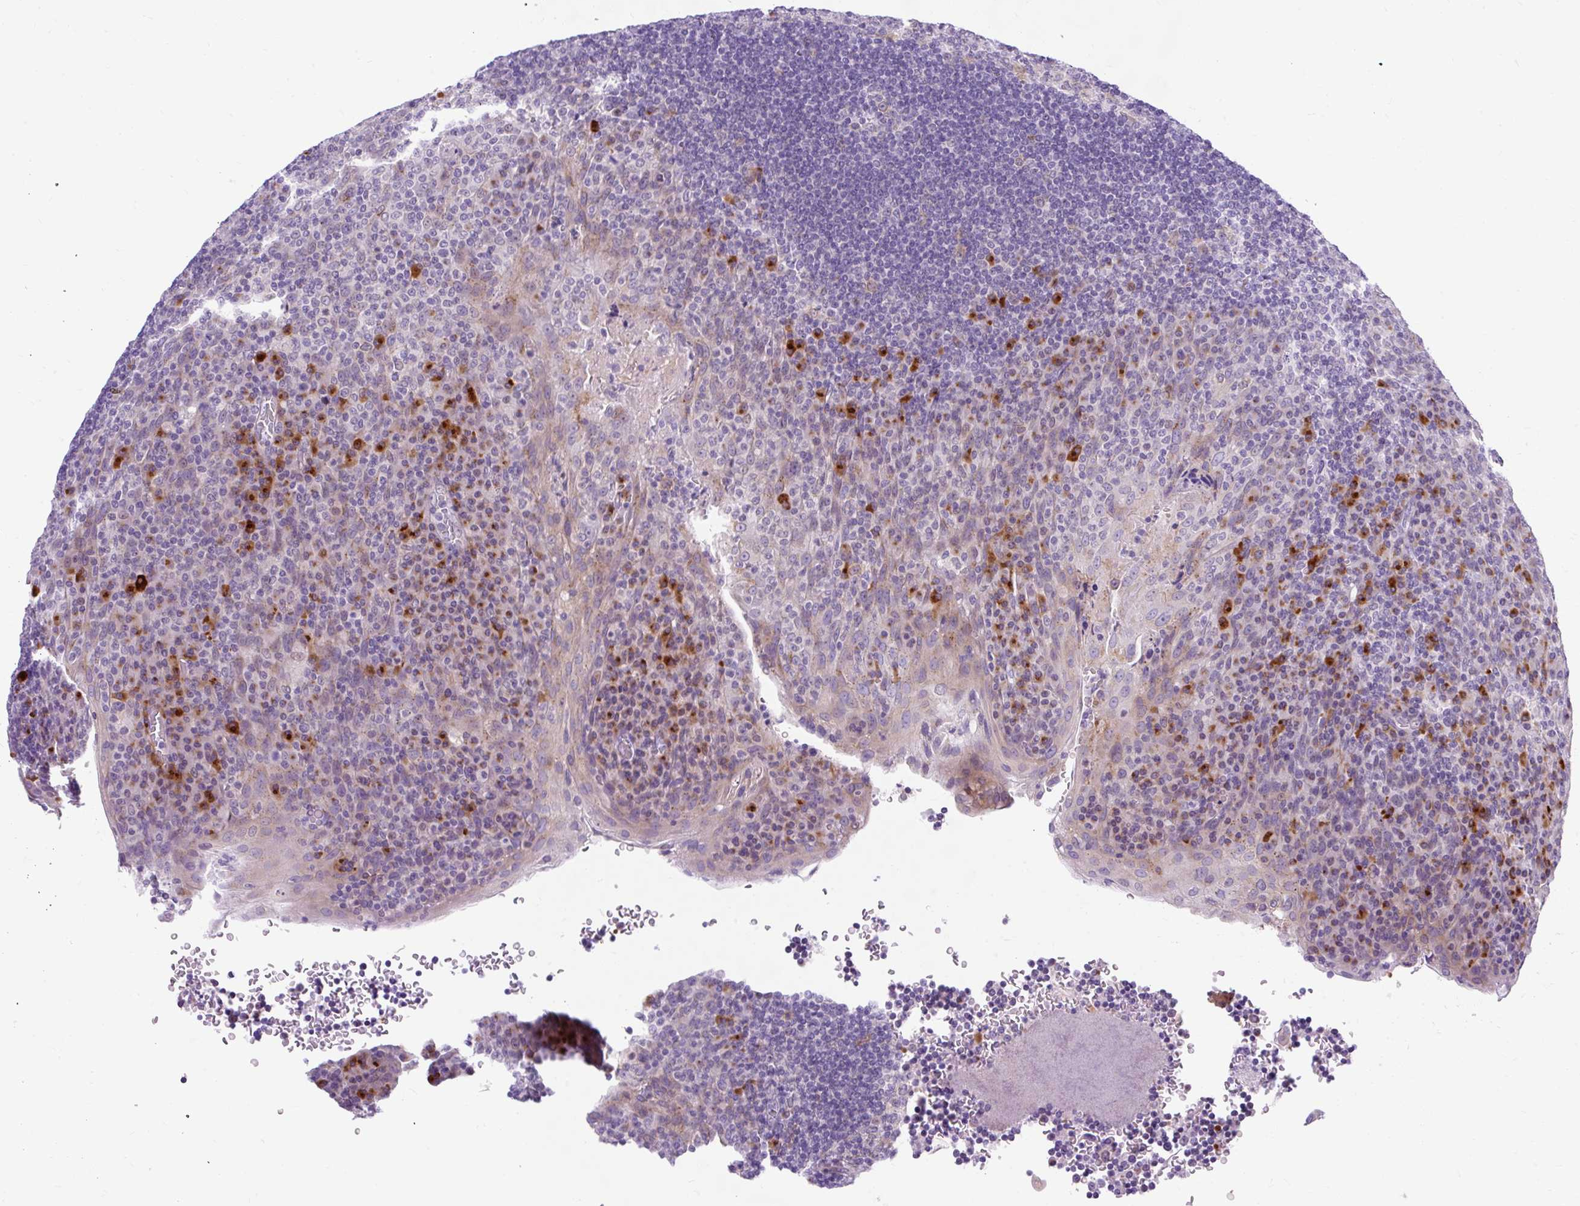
{"staining": {"intensity": "weak", "quantity": "<25%", "location": "cytoplasmic/membranous"}, "tissue": "tonsil", "cell_type": "Germinal center cells", "image_type": "normal", "snomed": [{"axis": "morphology", "description": "Normal tissue, NOS"}, {"axis": "topography", "description": "Tonsil"}], "caption": "Immunohistochemical staining of unremarkable human tonsil exhibits no significant expression in germinal center cells.", "gene": "GOLGA8A", "patient": {"sex": "male", "age": 17}}